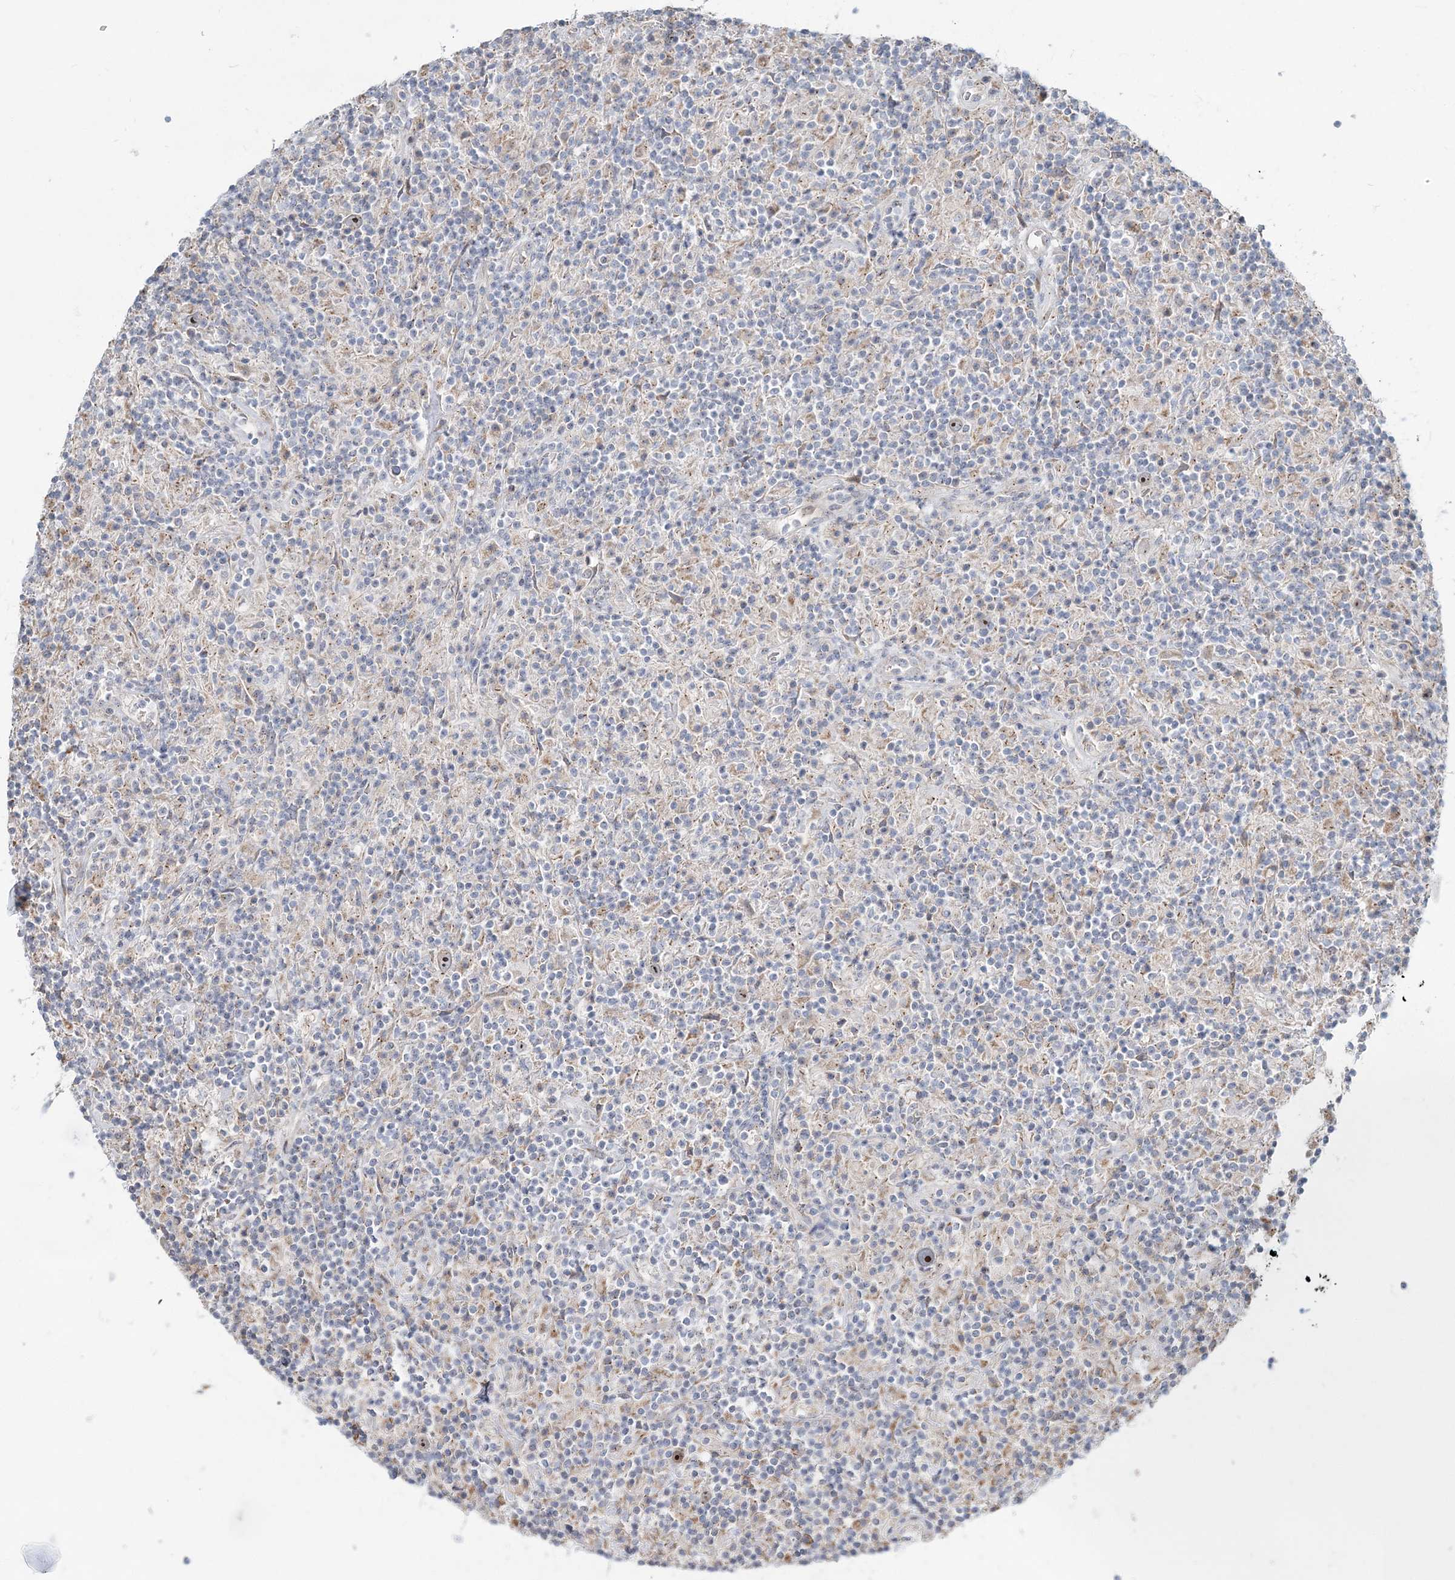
{"staining": {"intensity": "negative", "quantity": "none", "location": "none"}, "tissue": "lymphoma", "cell_type": "Tumor cells", "image_type": "cancer", "snomed": [{"axis": "morphology", "description": "Hodgkin's disease, NOS"}, {"axis": "topography", "description": "Lymph node"}], "caption": "This is an immunohistochemistry micrograph of human lymphoma. There is no positivity in tumor cells.", "gene": "CXXC5", "patient": {"sex": "male", "age": 70}}